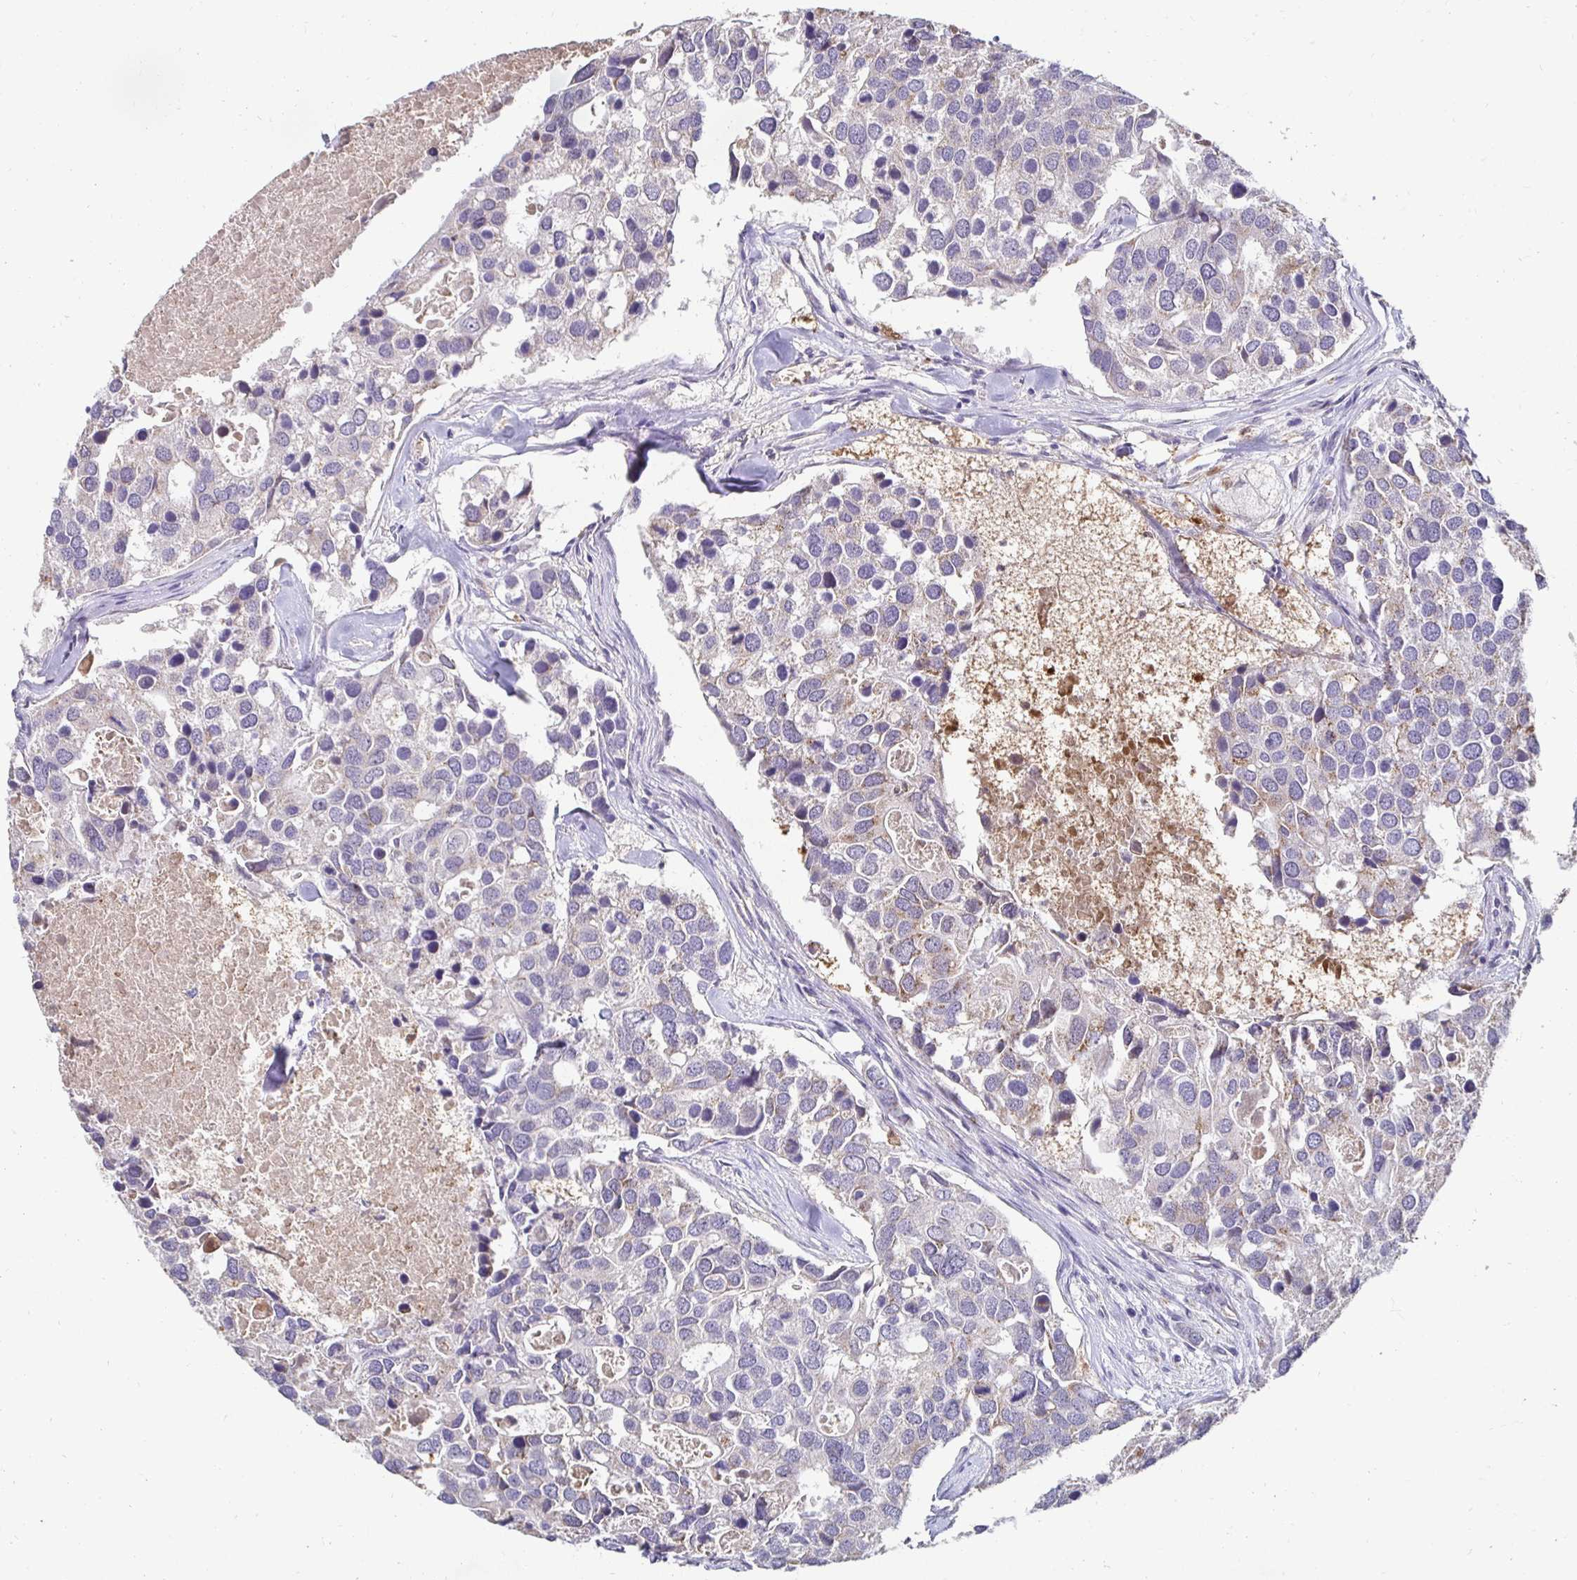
{"staining": {"intensity": "negative", "quantity": "none", "location": "none"}, "tissue": "breast cancer", "cell_type": "Tumor cells", "image_type": "cancer", "snomed": [{"axis": "morphology", "description": "Duct carcinoma"}, {"axis": "topography", "description": "Breast"}], "caption": "Tumor cells are negative for protein expression in human breast cancer (infiltrating ductal carcinoma). (DAB (3,3'-diaminobenzidine) immunohistochemistry, high magnification).", "gene": "GK2", "patient": {"sex": "female", "age": 83}}